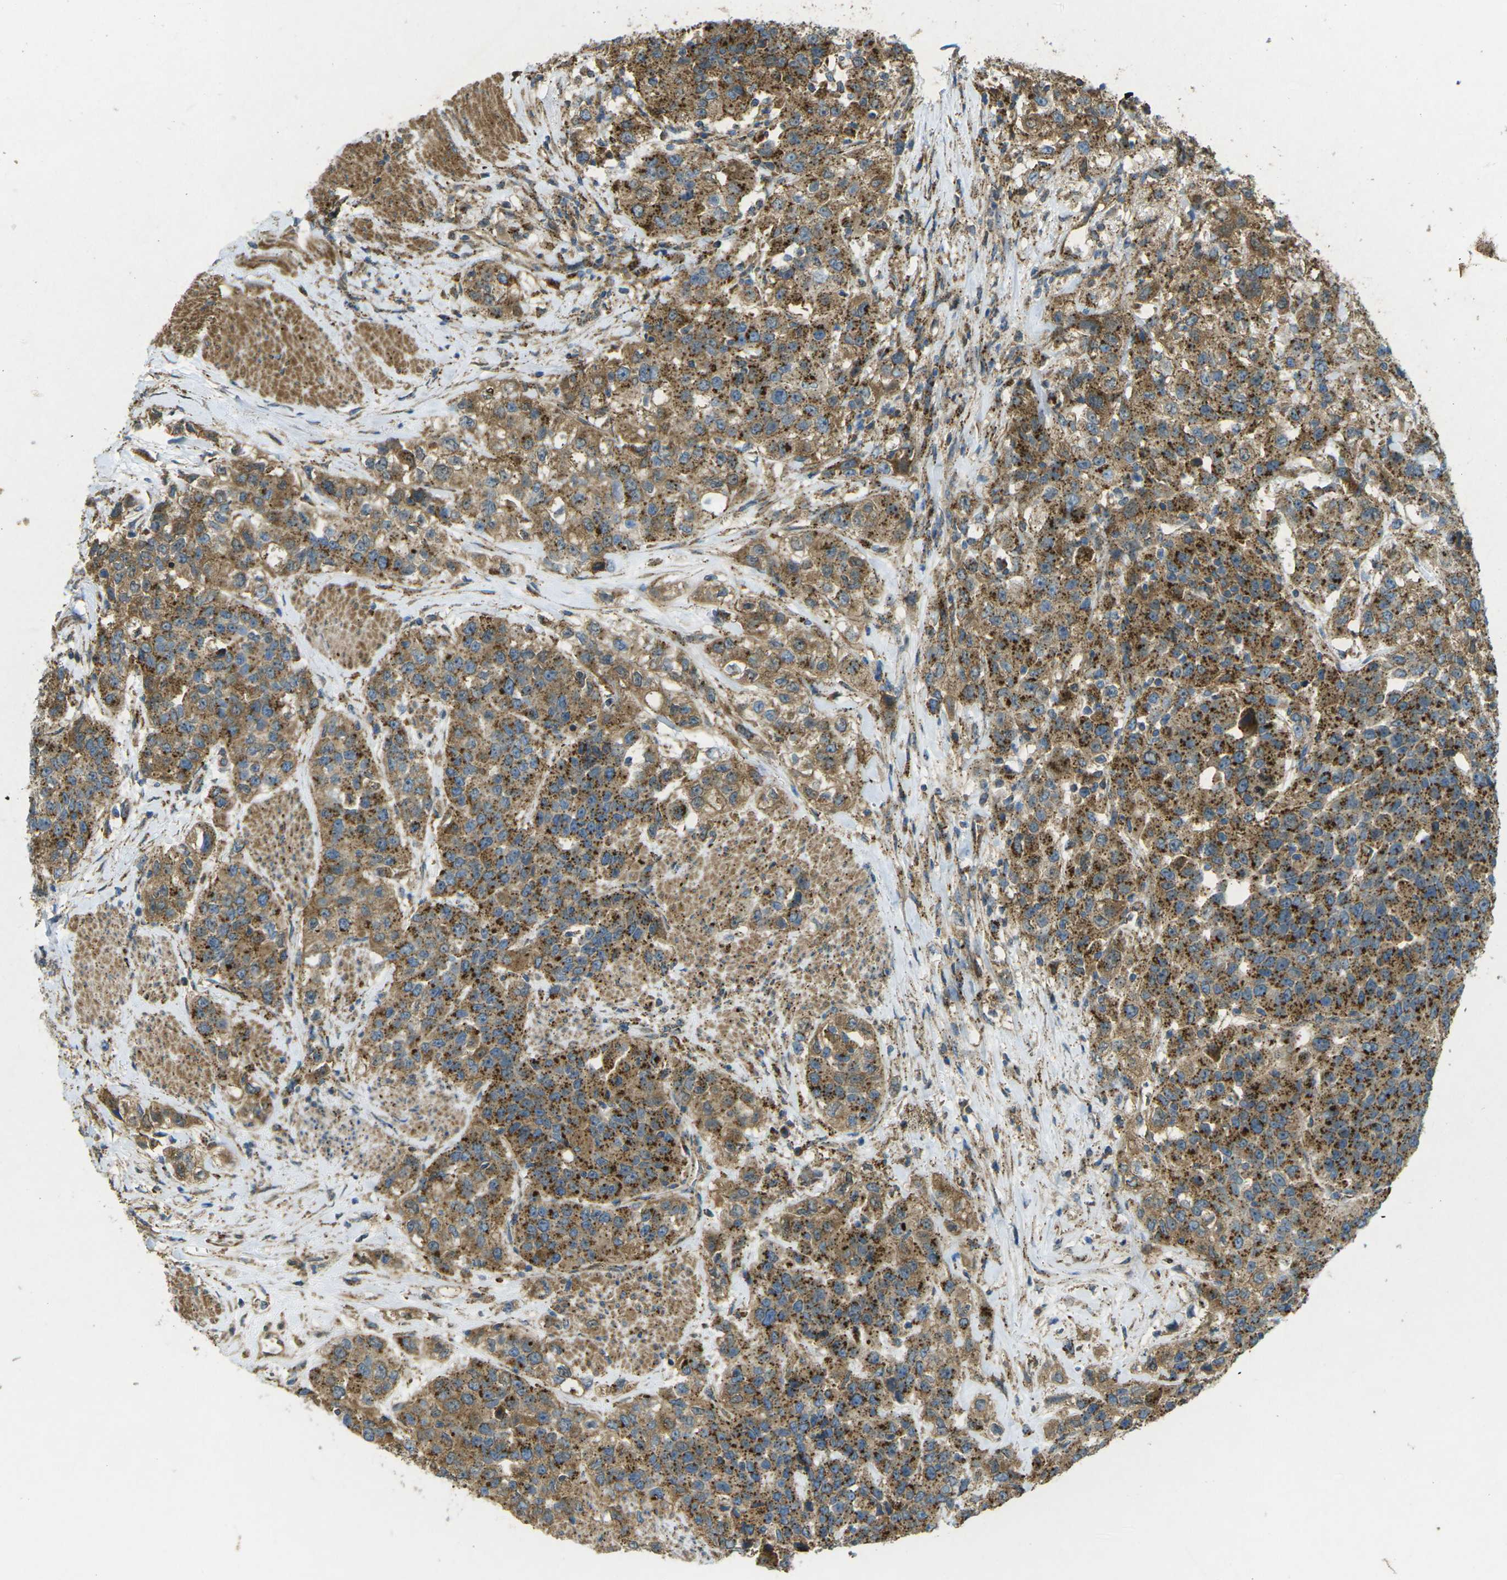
{"staining": {"intensity": "moderate", "quantity": ">75%", "location": "cytoplasmic/membranous"}, "tissue": "urothelial cancer", "cell_type": "Tumor cells", "image_type": "cancer", "snomed": [{"axis": "morphology", "description": "Urothelial carcinoma, High grade"}, {"axis": "topography", "description": "Urinary bladder"}], "caption": "The photomicrograph demonstrates a brown stain indicating the presence of a protein in the cytoplasmic/membranous of tumor cells in urothelial carcinoma (high-grade). The protein is stained brown, and the nuclei are stained in blue (DAB (3,3'-diaminobenzidine) IHC with brightfield microscopy, high magnification).", "gene": "CHMP3", "patient": {"sex": "female", "age": 80}}